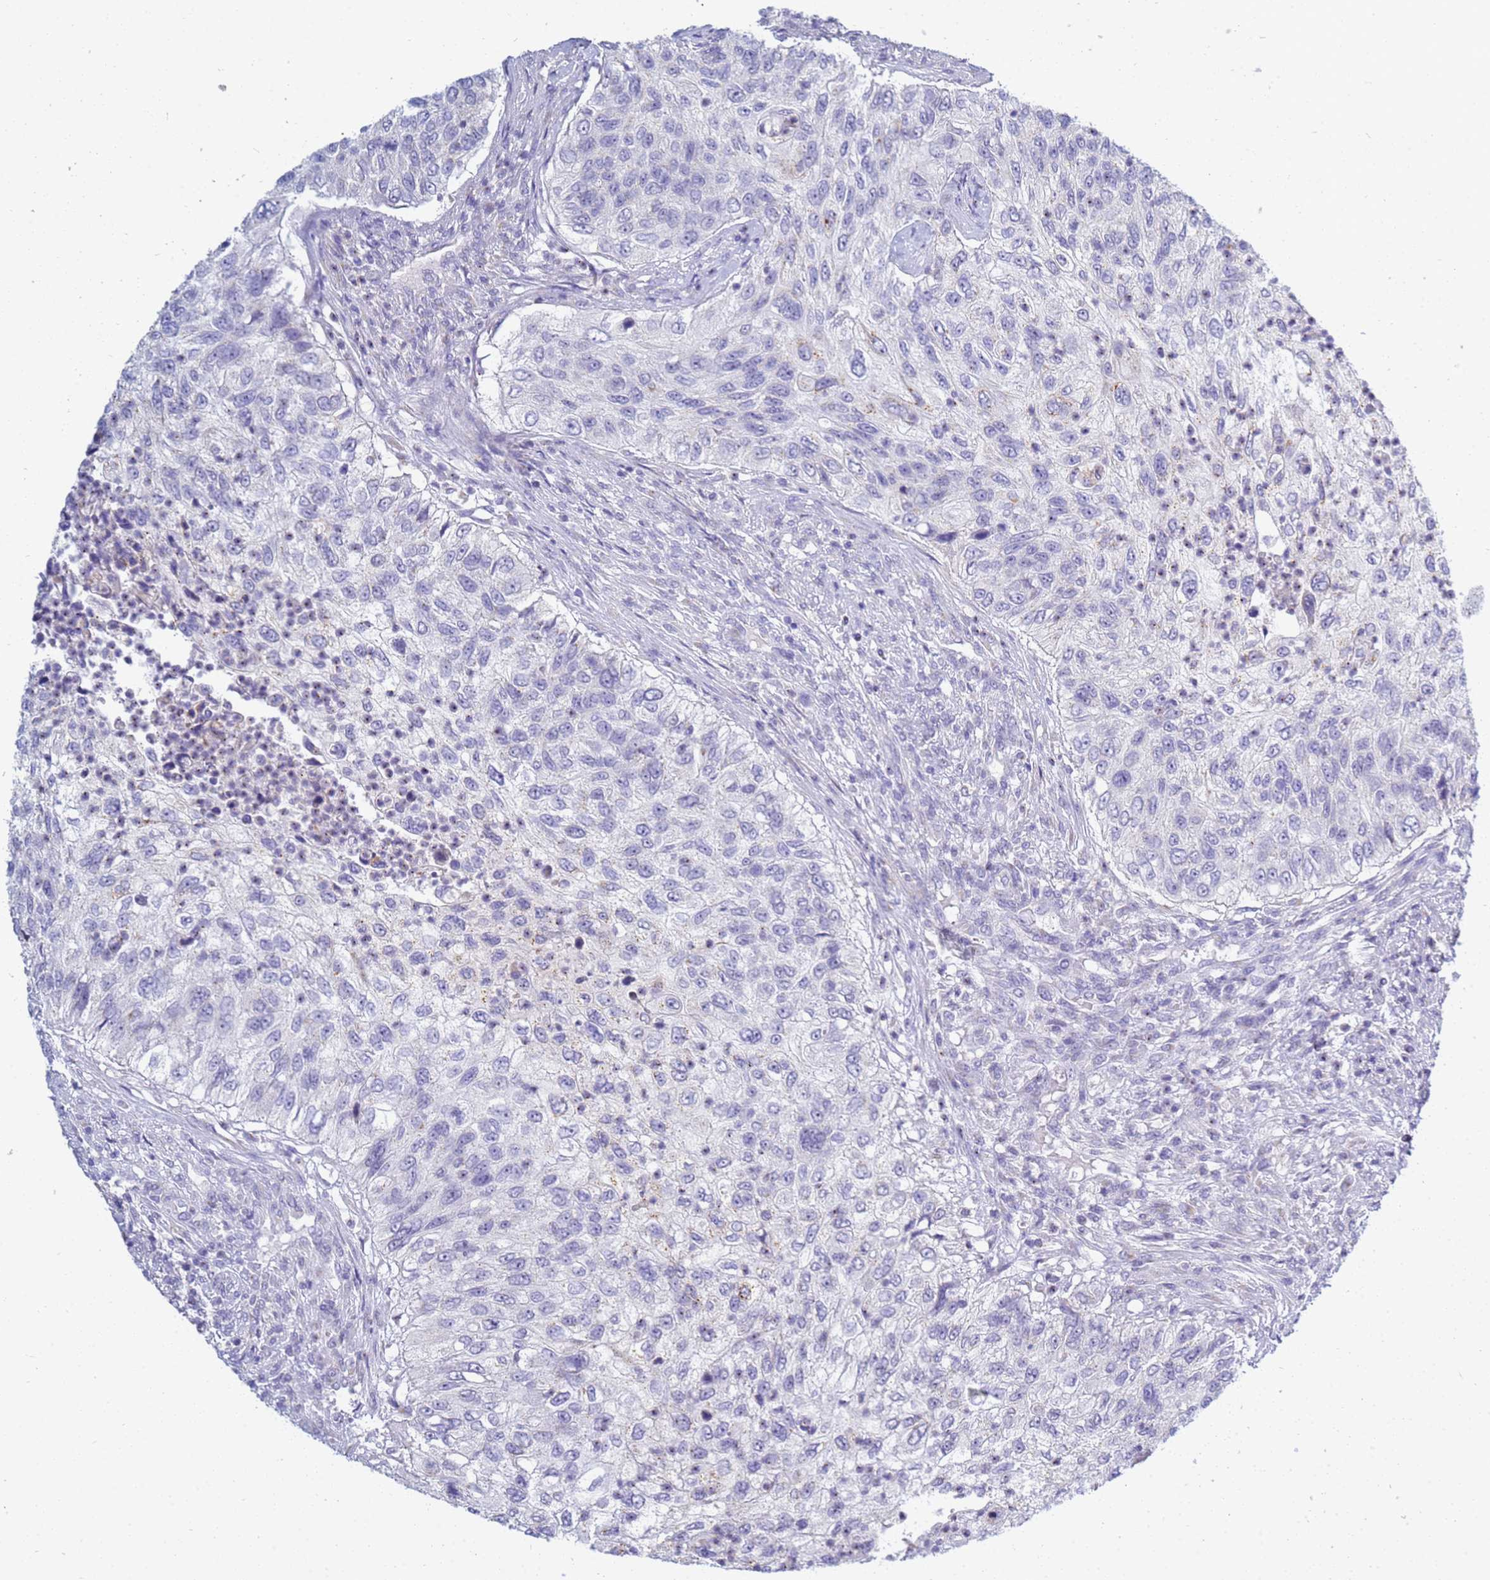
{"staining": {"intensity": "negative", "quantity": "none", "location": "none"}, "tissue": "urothelial cancer", "cell_type": "Tumor cells", "image_type": "cancer", "snomed": [{"axis": "morphology", "description": "Urothelial carcinoma, High grade"}, {"axis": "topography", "description": "Urinary bladder"}], "caption": "IHC micrograph of urothelial cancer stained for a protein (brown), which shows no positivity in tumor cells.", "gene": "B3GNT8", "patient": {"sex": "female", "age": 60}}